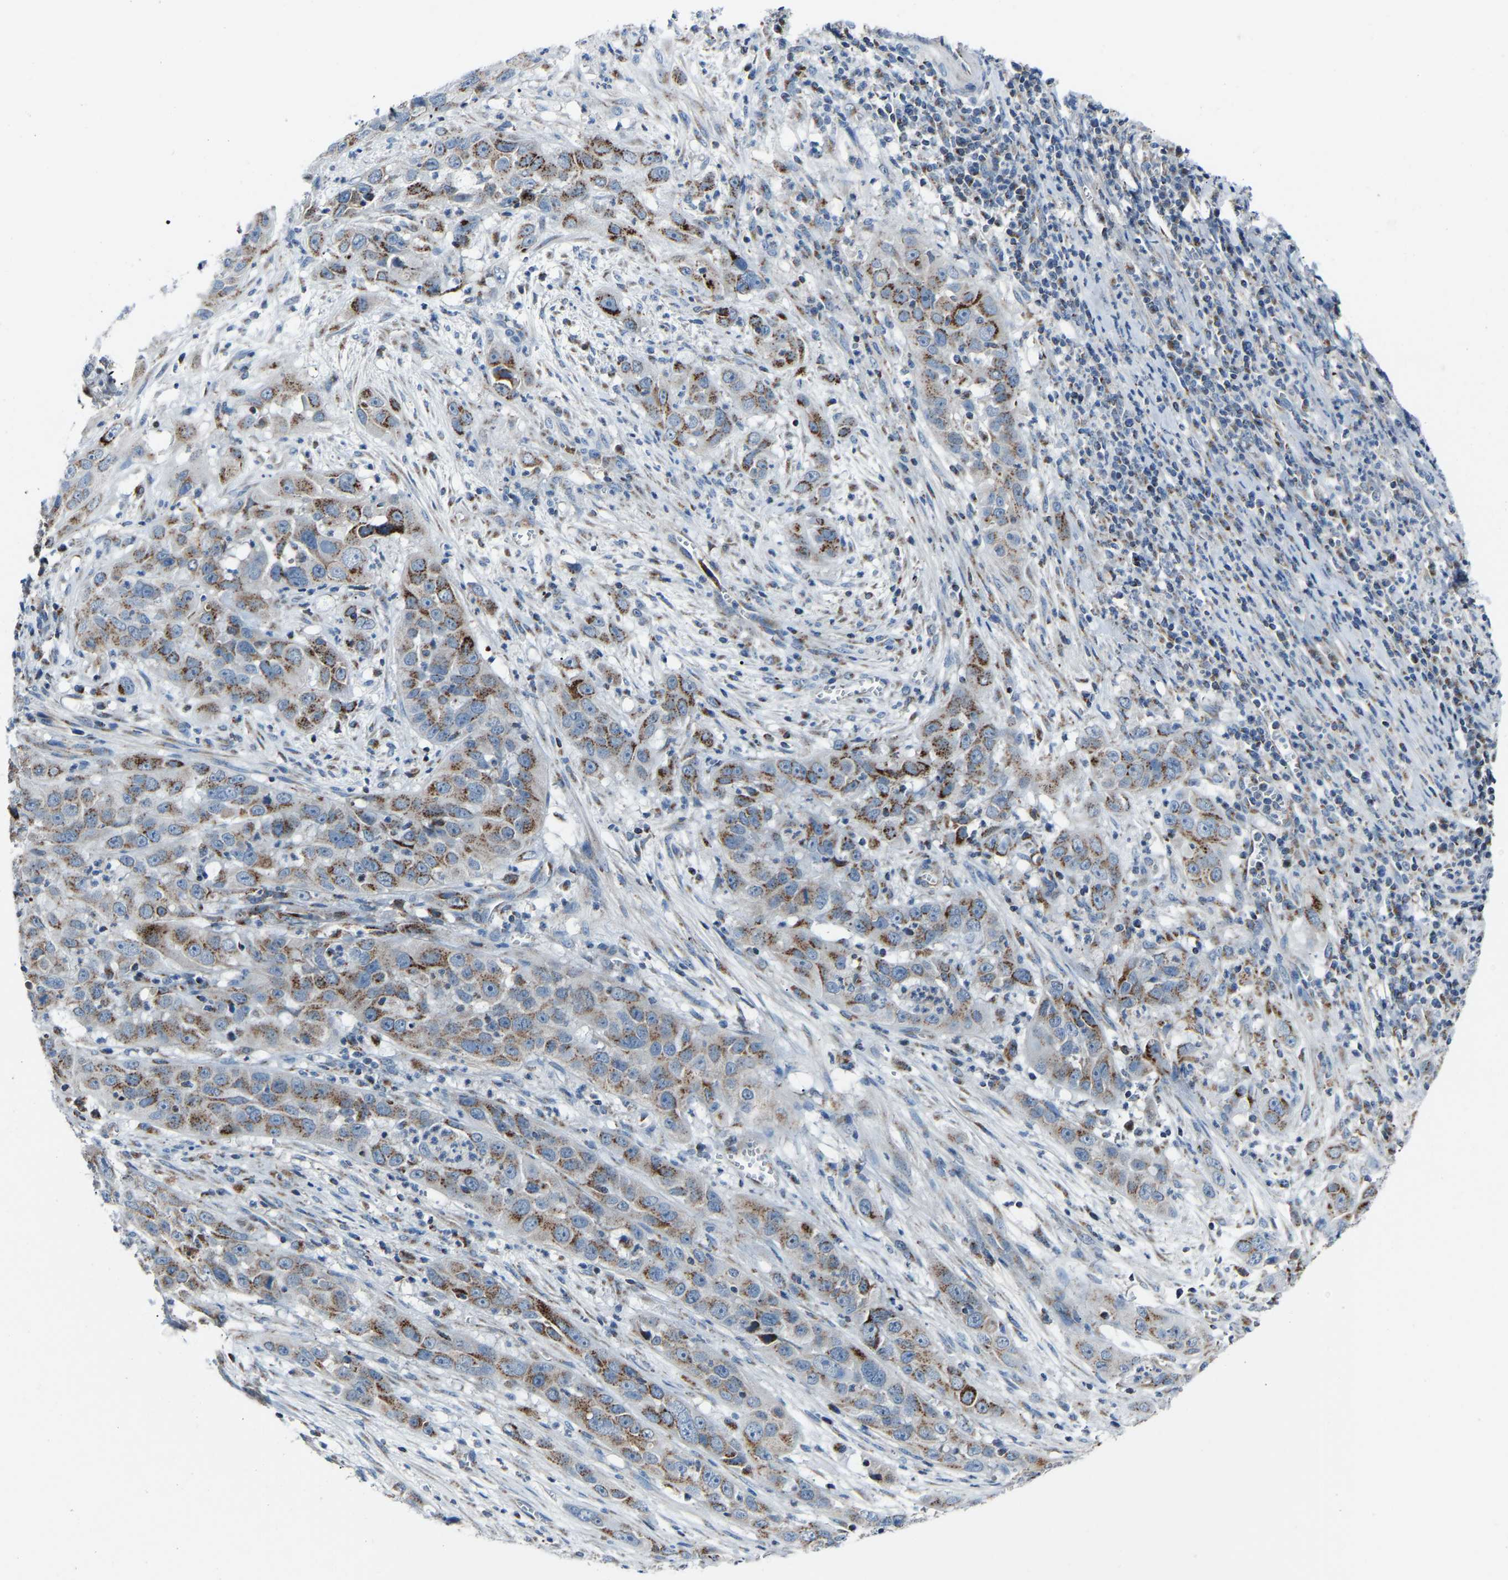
{"staining": {"intensity": "moderate", "quantity": "25%-75%", "location": "cytoplasmic/membranous"}, "tissue": "cervical cancer", "cell_type": "Tumor cells", "image_type": "cancer", "snomed": [{"axis": "morphology", "description": "Squamous cell carcinoma, NOS"}, {"axis": "topography", "description": "Cervix"}], "caption": "Cervical squamous cell carcinoma was stained to show a protein in brown. There is medium levels of moderate cytoplasmic/membranous staining in approximately 25%-75% of tumor cells.", "gene": "CANT1", "patient": {"sex": "female", "age": 32}}